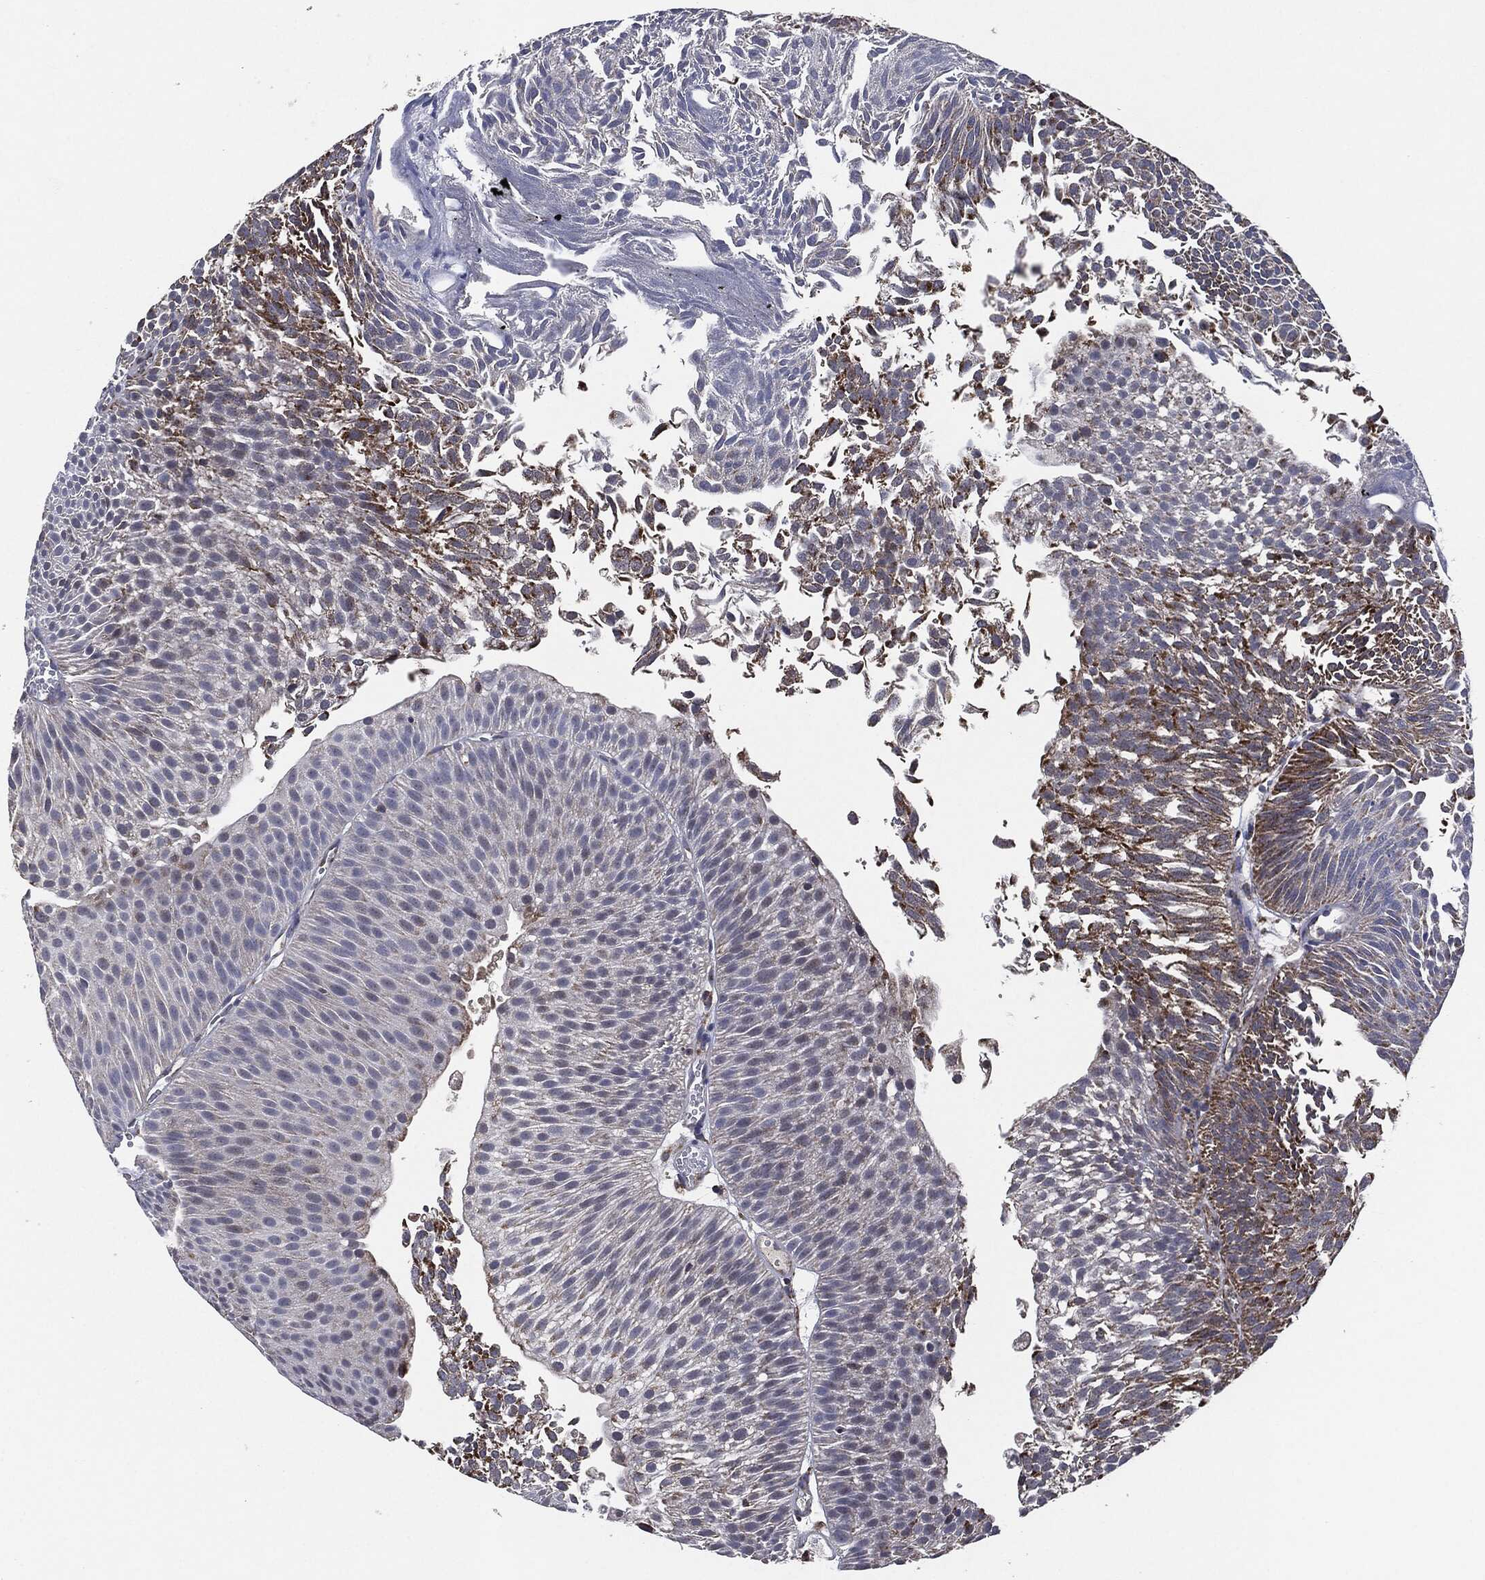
{"staining": {"intensity": "moderate", "quantity": "<25%", "location": "cytoplasmic/membranous"}, "tissue": "urothelial cancer", "cell_type": "Tumor cells", "image_type": "cancer", "snomed": [{"axis": "morphology", "description": "Urothelial carcinoma, Low grade"}, {"axis": "topography", "description": "Urinary bladder"}], "caption": "A photomicrograph of human urothelial carcinoma (low-grade) stained for a protein reveals moderate cytoplasmic/membranous brown staining in tumor cells.", "gene": "NDUFV2", "patient": {"sex": "male", "age": 65}}